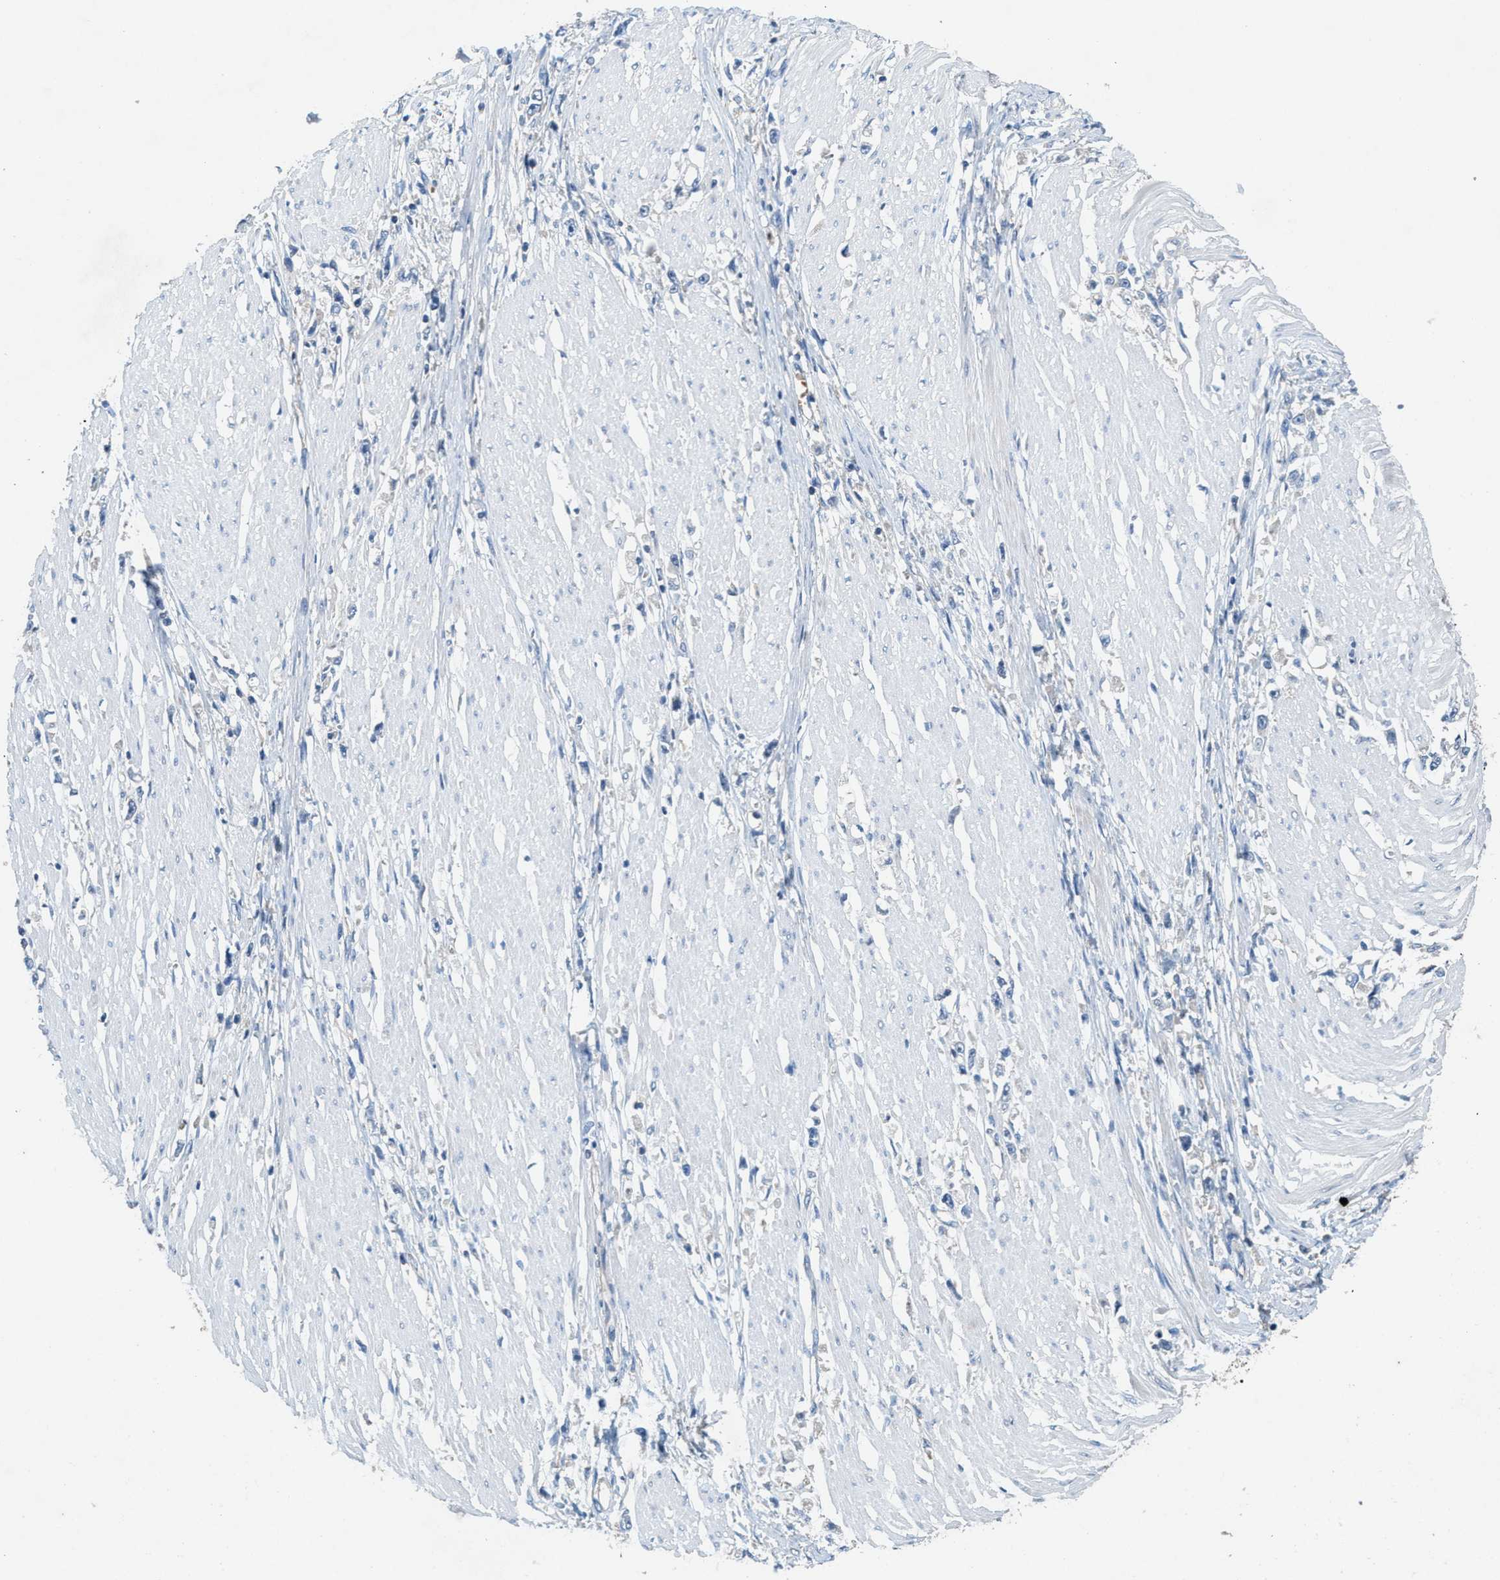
{"staining": {"intensity": "negative", "quantity": "none", "location": "none"}, "tissue": "stomach cancer", "cell_type": "Tumor cells", "image_type": "cancer", "snomed": [{"axis": "morphology", "description": "Adenocarcinoma, NOS"}, {"axis": "topography", "description": "Stomach"}], "caption": "The image shows no significant positivity in tumor cells of stomach adenocarcinoma.", "gene": "DGKE", "patient": {"sex": "female", "age": 59}}